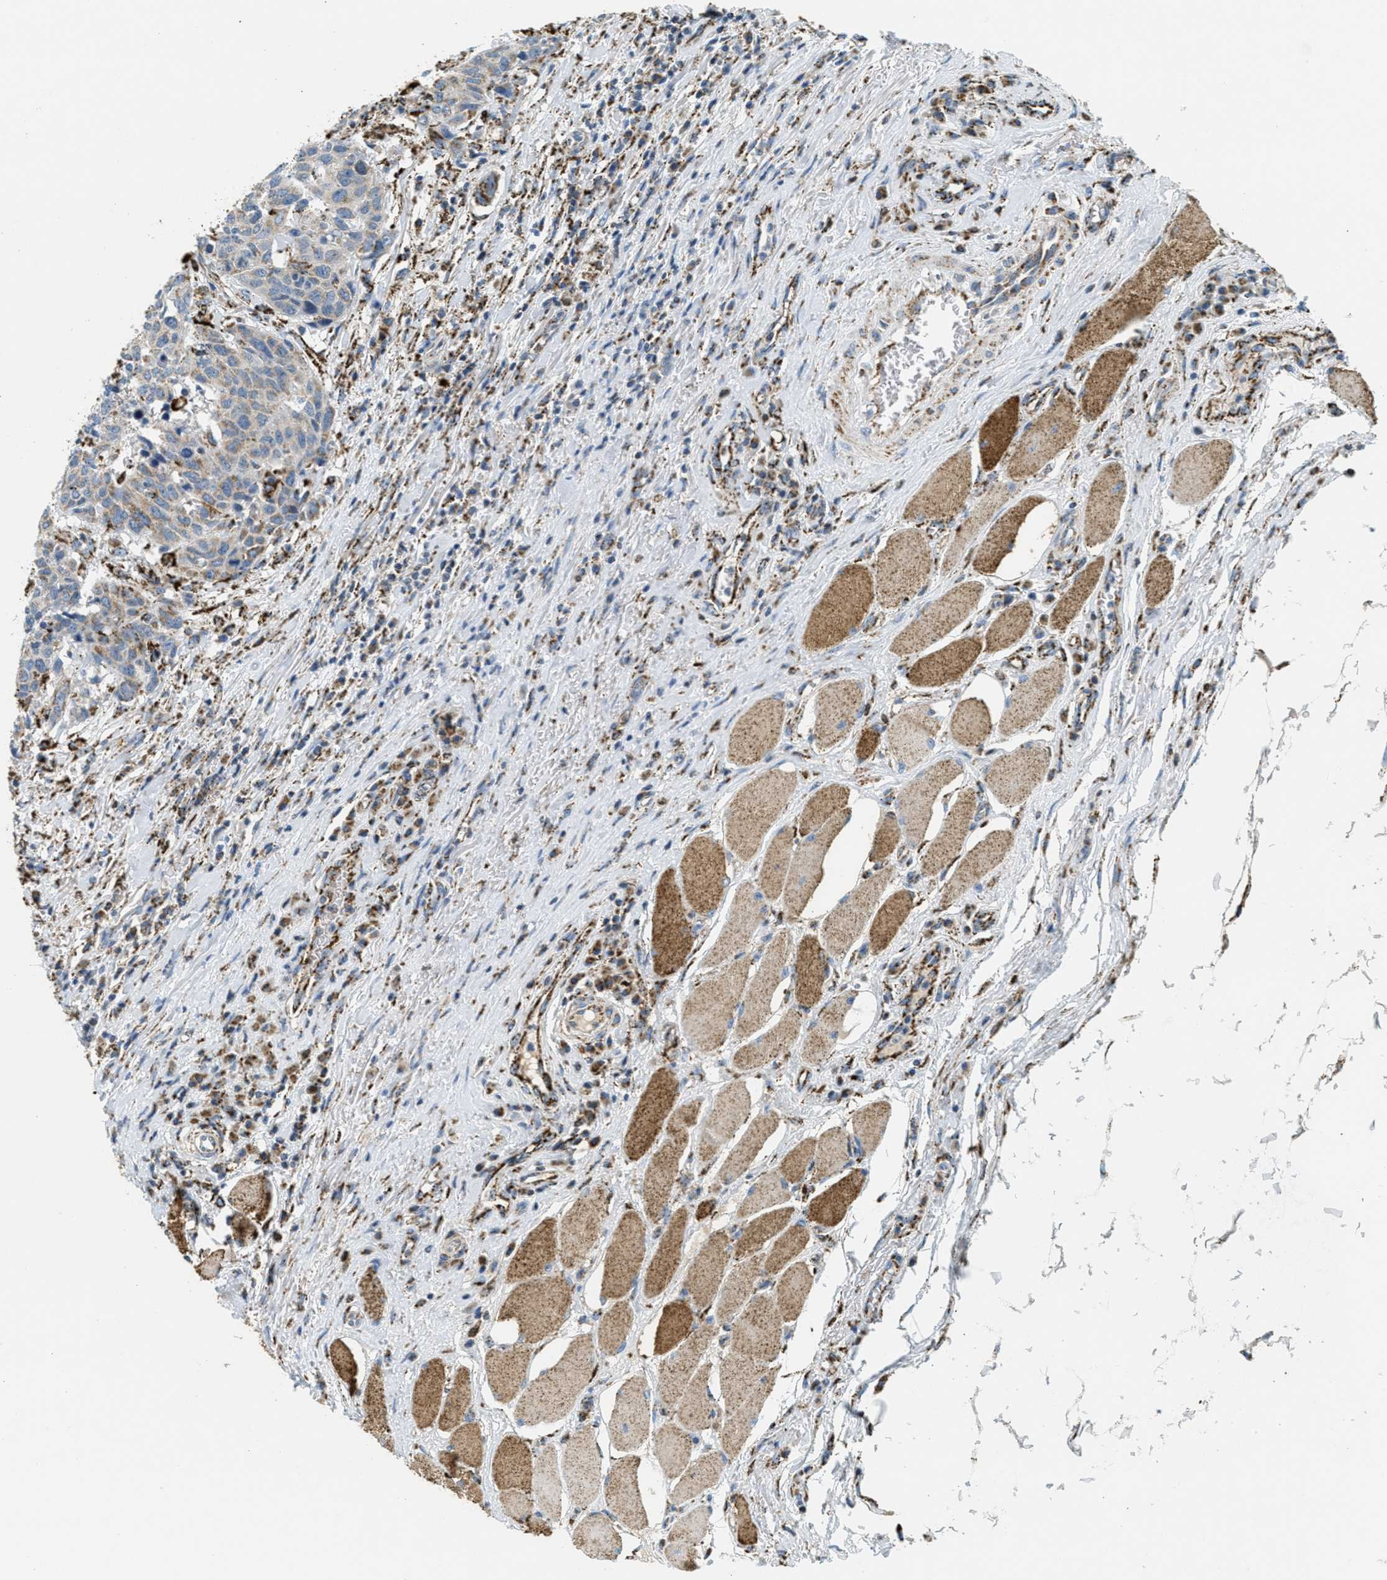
{"staining": {"intensity": "moderate", "quantity": "<25%", "location": "cytoplasmic/membranous"}, "tissue": "head and neck cancer", "cell_type": "Tumor cells", "image_type": "cancer", "snomed": [{"axis": "morphology", "description": "Squamous cell carcinoma, NOS"}, {"axis": "topography", "description": "Head-Neck"}], "caption": "IHC of head and neck squamous cell carcinoma reveals low levels of moderate cytoplasmic/membranous positivity in approximately <25% of tumor cells.", "gene": "HLCS", "patient": {"sex": "male", "age": 66}}